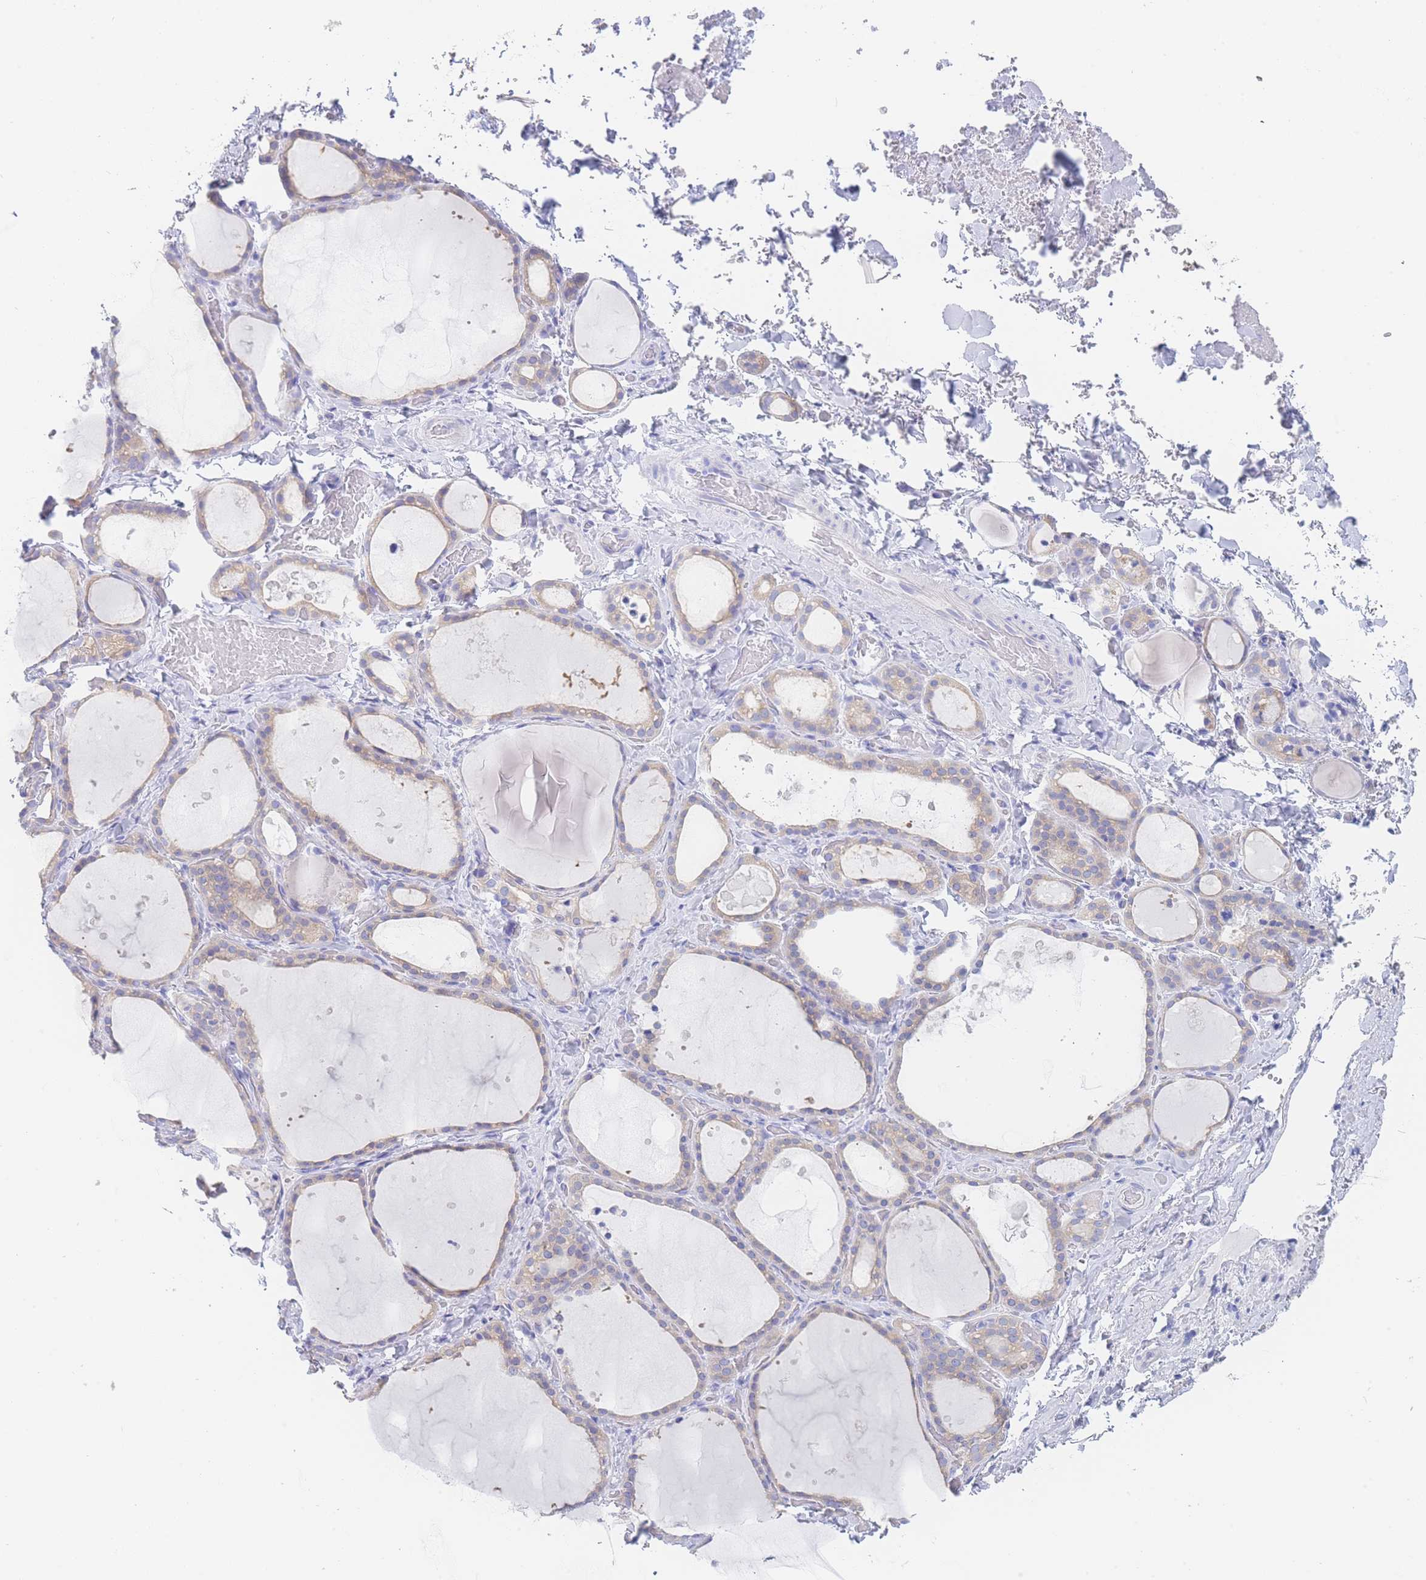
{"staining": {"intensity": "weak", "quantity": "25%-75%", "location": "cytoplasmic/membranous"}, "tissue": "thyroid gland", "cell_type": "Glandular cells", "image_type": "normal", "snomed": [{"axis": "morphology", "description": "Normal tissue, NOS"}, {"axis": "topography", "description": "Thyroid gland"}], "caption": "The micrograph displays staining of normal thyroid gland, revealing weak cytoplasmic/membranous protein expression (brown color) within glandular cells.", "gene": "LZTFL1", "patient": {"sex": "female", "age": 44}}